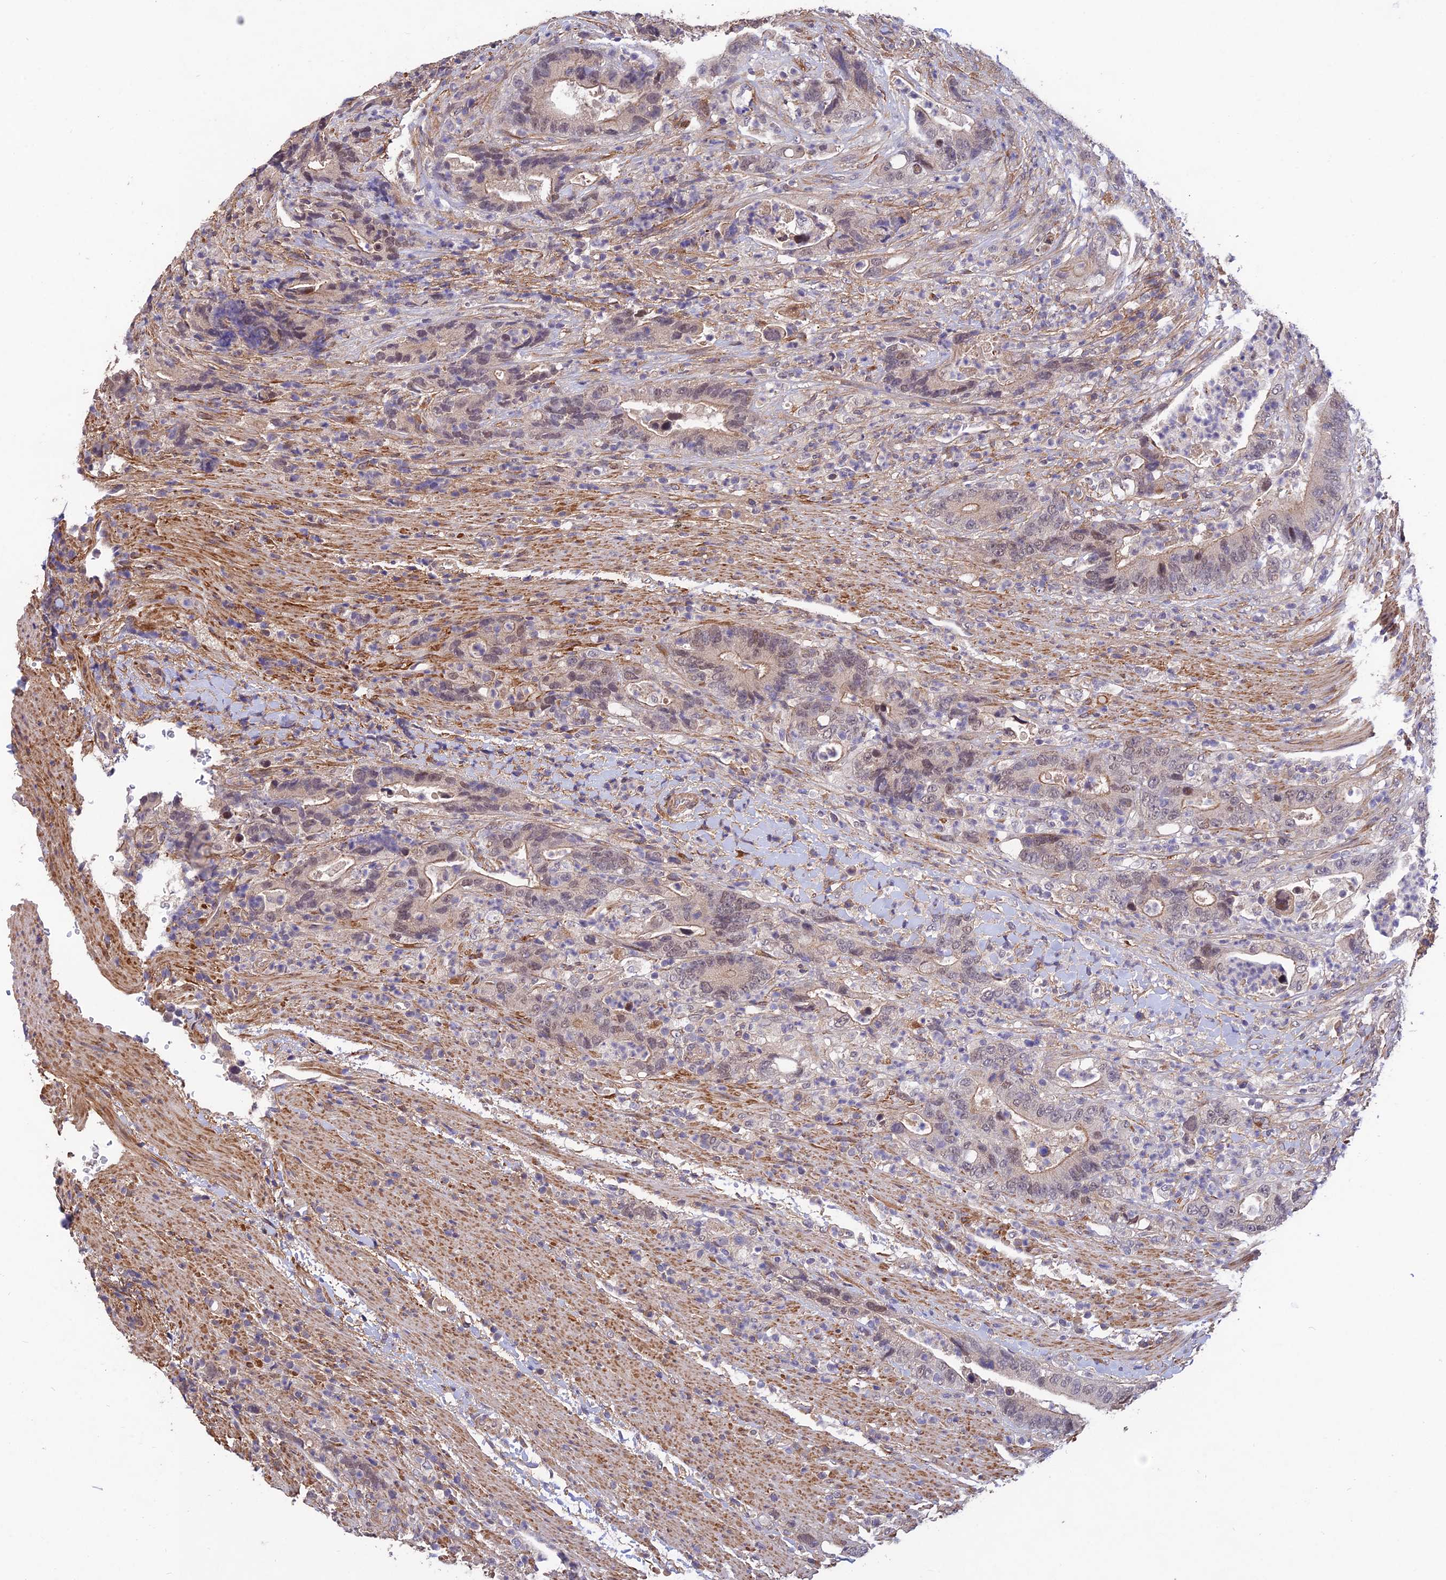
{"staining": {"intensity": "weak", "quantity": "<25%", "location": "nuclear"}, "tissue": "colorectal cancer", "cell_type": "Tumor cells", "image_type": "cancer", "snomed": [{"axis": "morphology", "description": "Adenocarcinoma, NOS"}, {"axis": "topography", "description": "Colon"}], "caption": "This is an IHC image of colorectal cancer (adenocarcinoma). There is no positivity in tumor cells.", "gene": "PAGR1", "patient": {"sex": "female", "age": 75}}